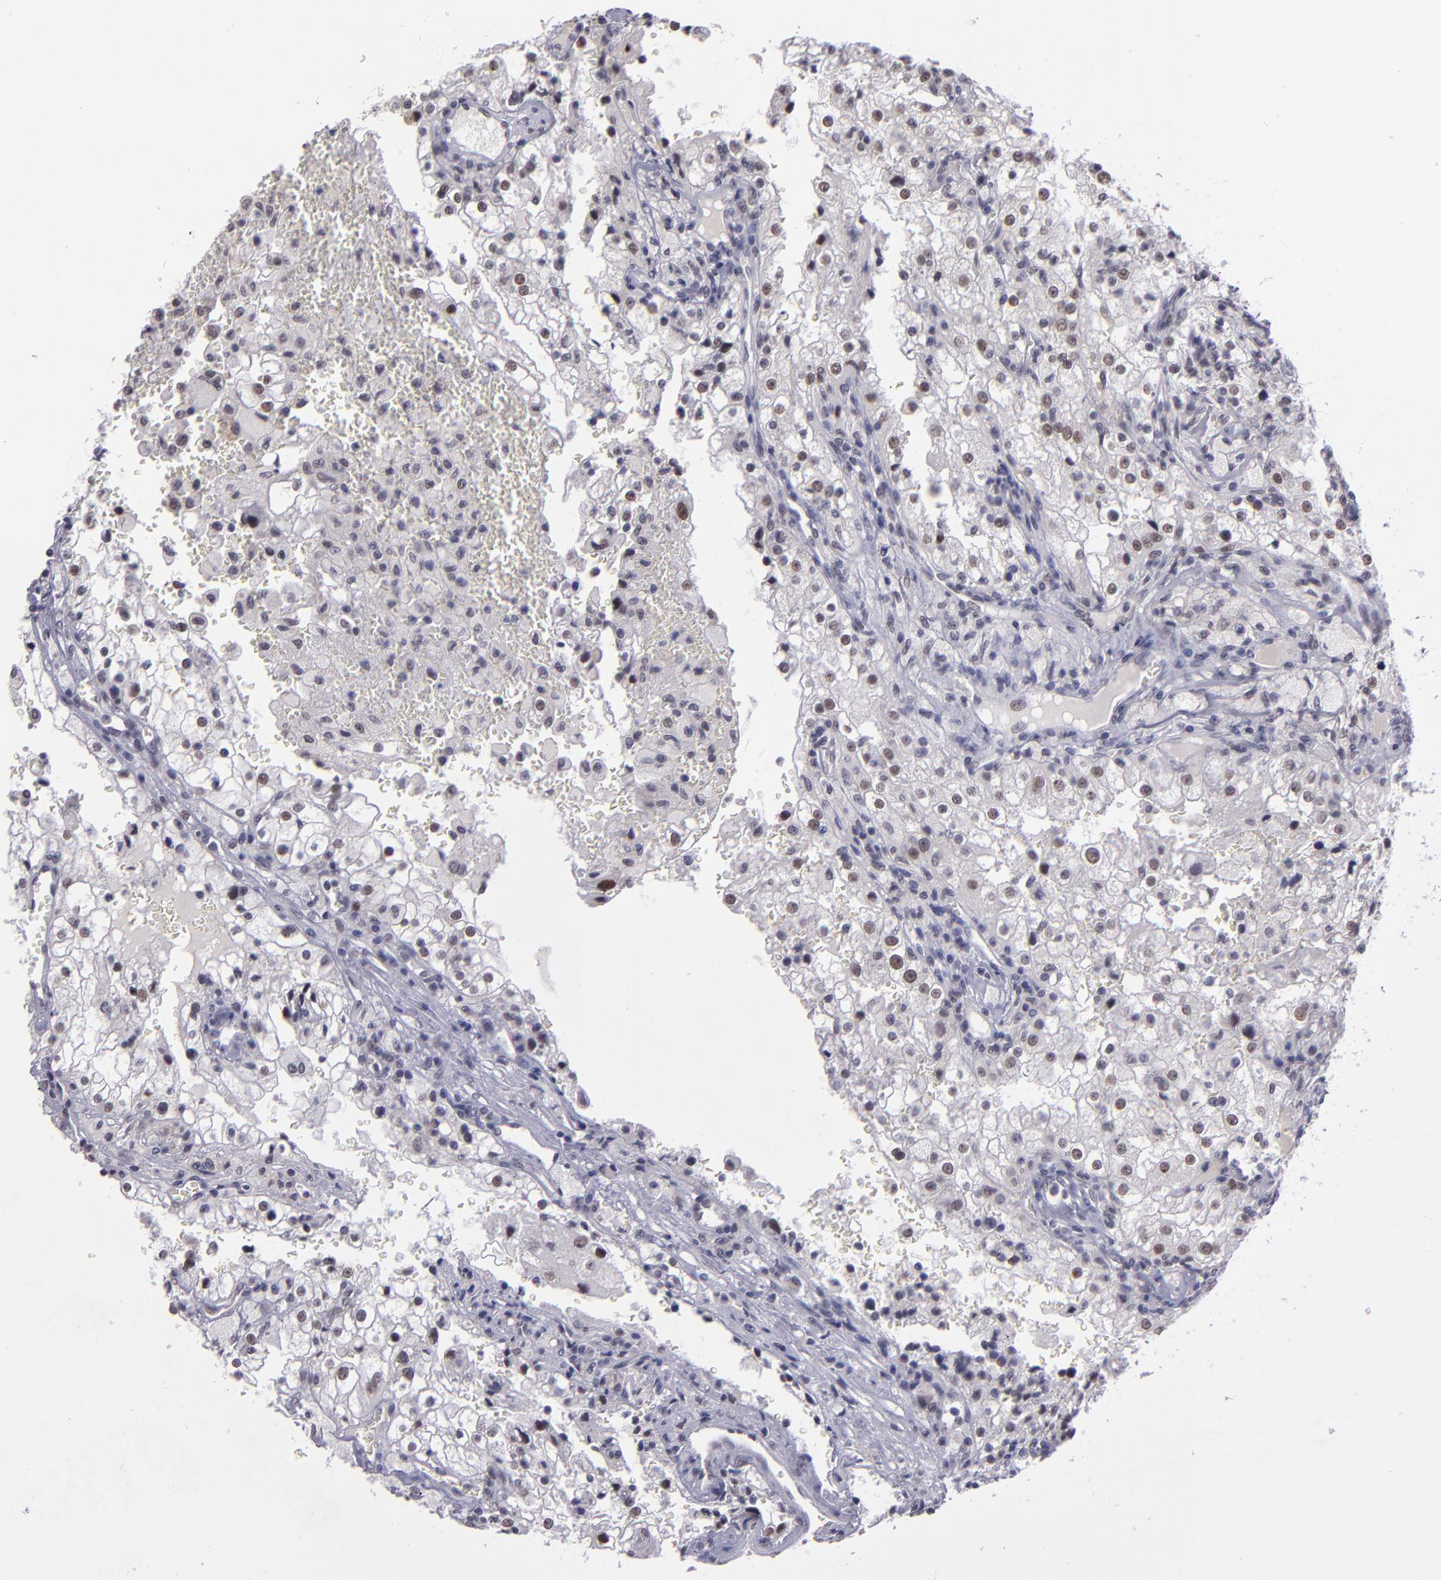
{"staining": {"intensity": "weak", "quantity": "<25%", "location": "nuclear"}, "tissue": "renal cancer", "cell_type": "Tumor cells", "image_type": "cancer", "snomed": [{"axis": "morphology", "description": "Adenocarcinoma, NOS"}, {"axis": "topography", "description": "Kidney"}], "caption": "Tumor cells show no significant protein expression in adenocarcinoma (renal).", "gene": "OTUB2", "patient": {"sex": "female", "age": 74}}